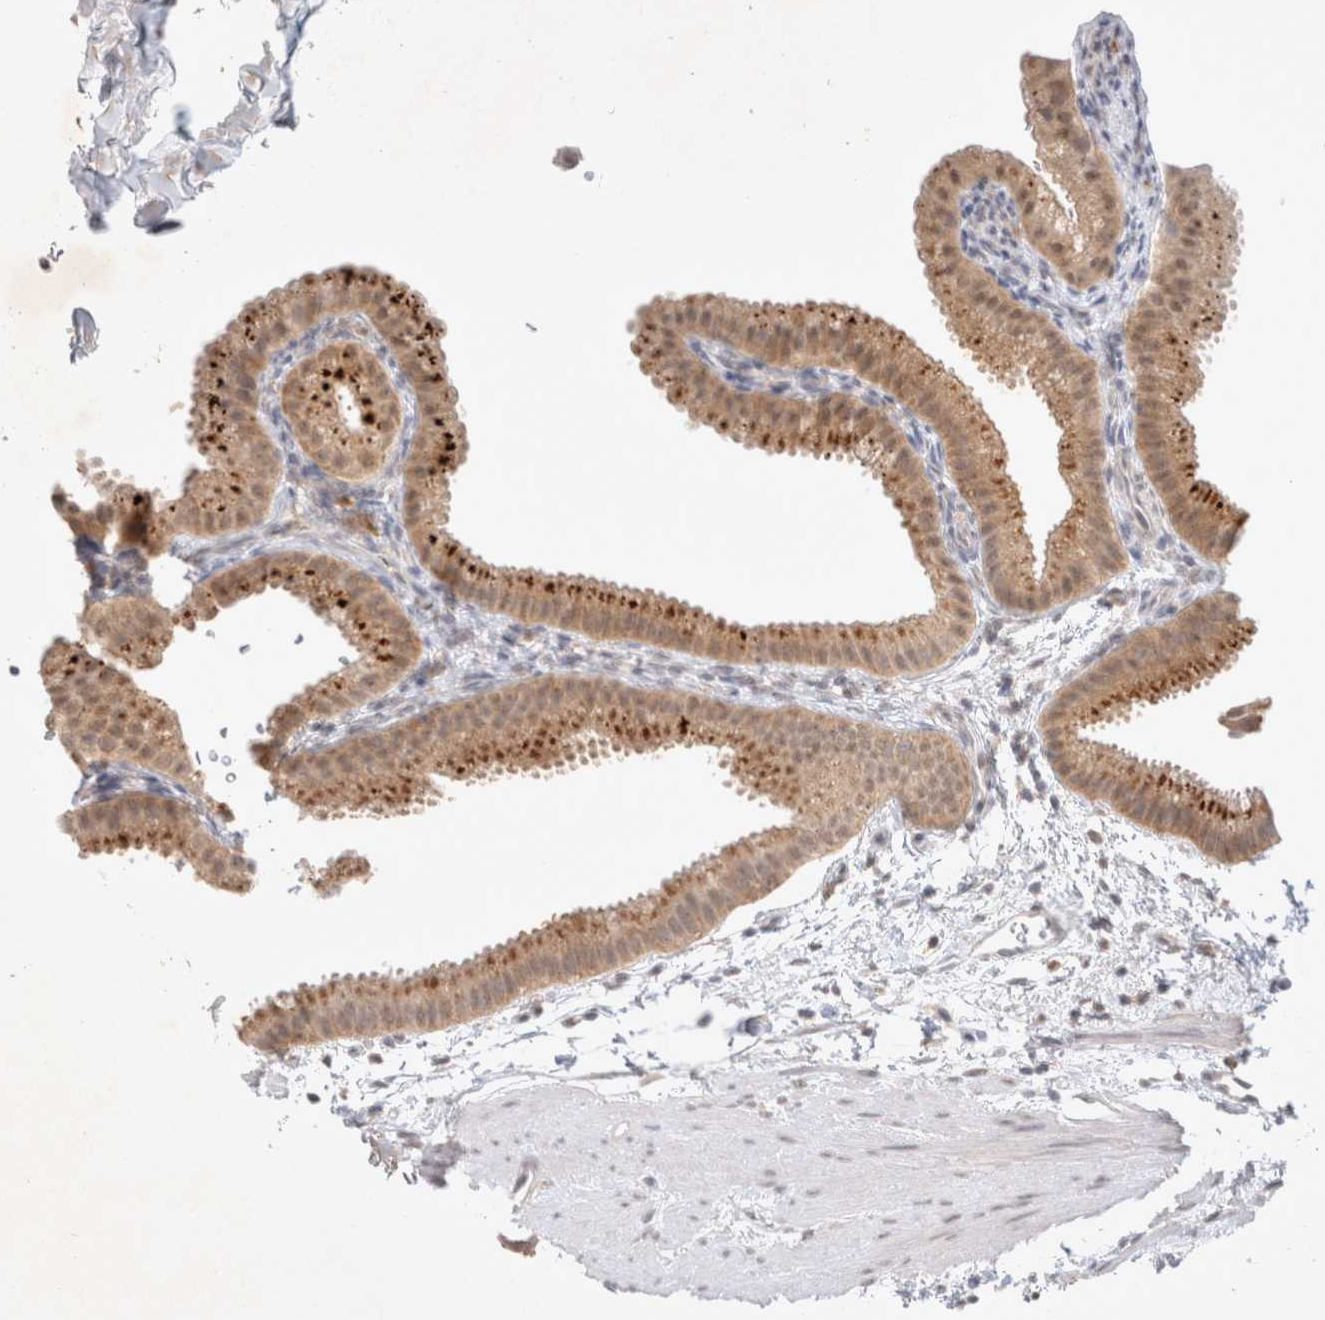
{"staining": {"intensity": "strong", "quantity": ">75%", "location": "cytoplasmic/membranous"}, "tissue": "gallbladder", "cell_type": "Glandular cells", "image_type": "normal", "snomed": [{"axis": "morphology", "description": "Normal tissue, NOS"}, {"axis": "topography", "description": "Gallbladder"}], "caption": "Immunohistochemistry (IHC) (DAB (3,3'-diaminobenzidine)) staining of unremarkable human gallbladder exhibits strong cytoplasmic/membranous protein positivity in approximately >75% of glandular cells. (Stains: DAB (3,3'-diaminobenzidine) in brown, nuclei in blue, Microscopy: brightfield microscopy at high magnification).", "gene": "FBXO42", "patient": {"sex": "female", "age": 64}}